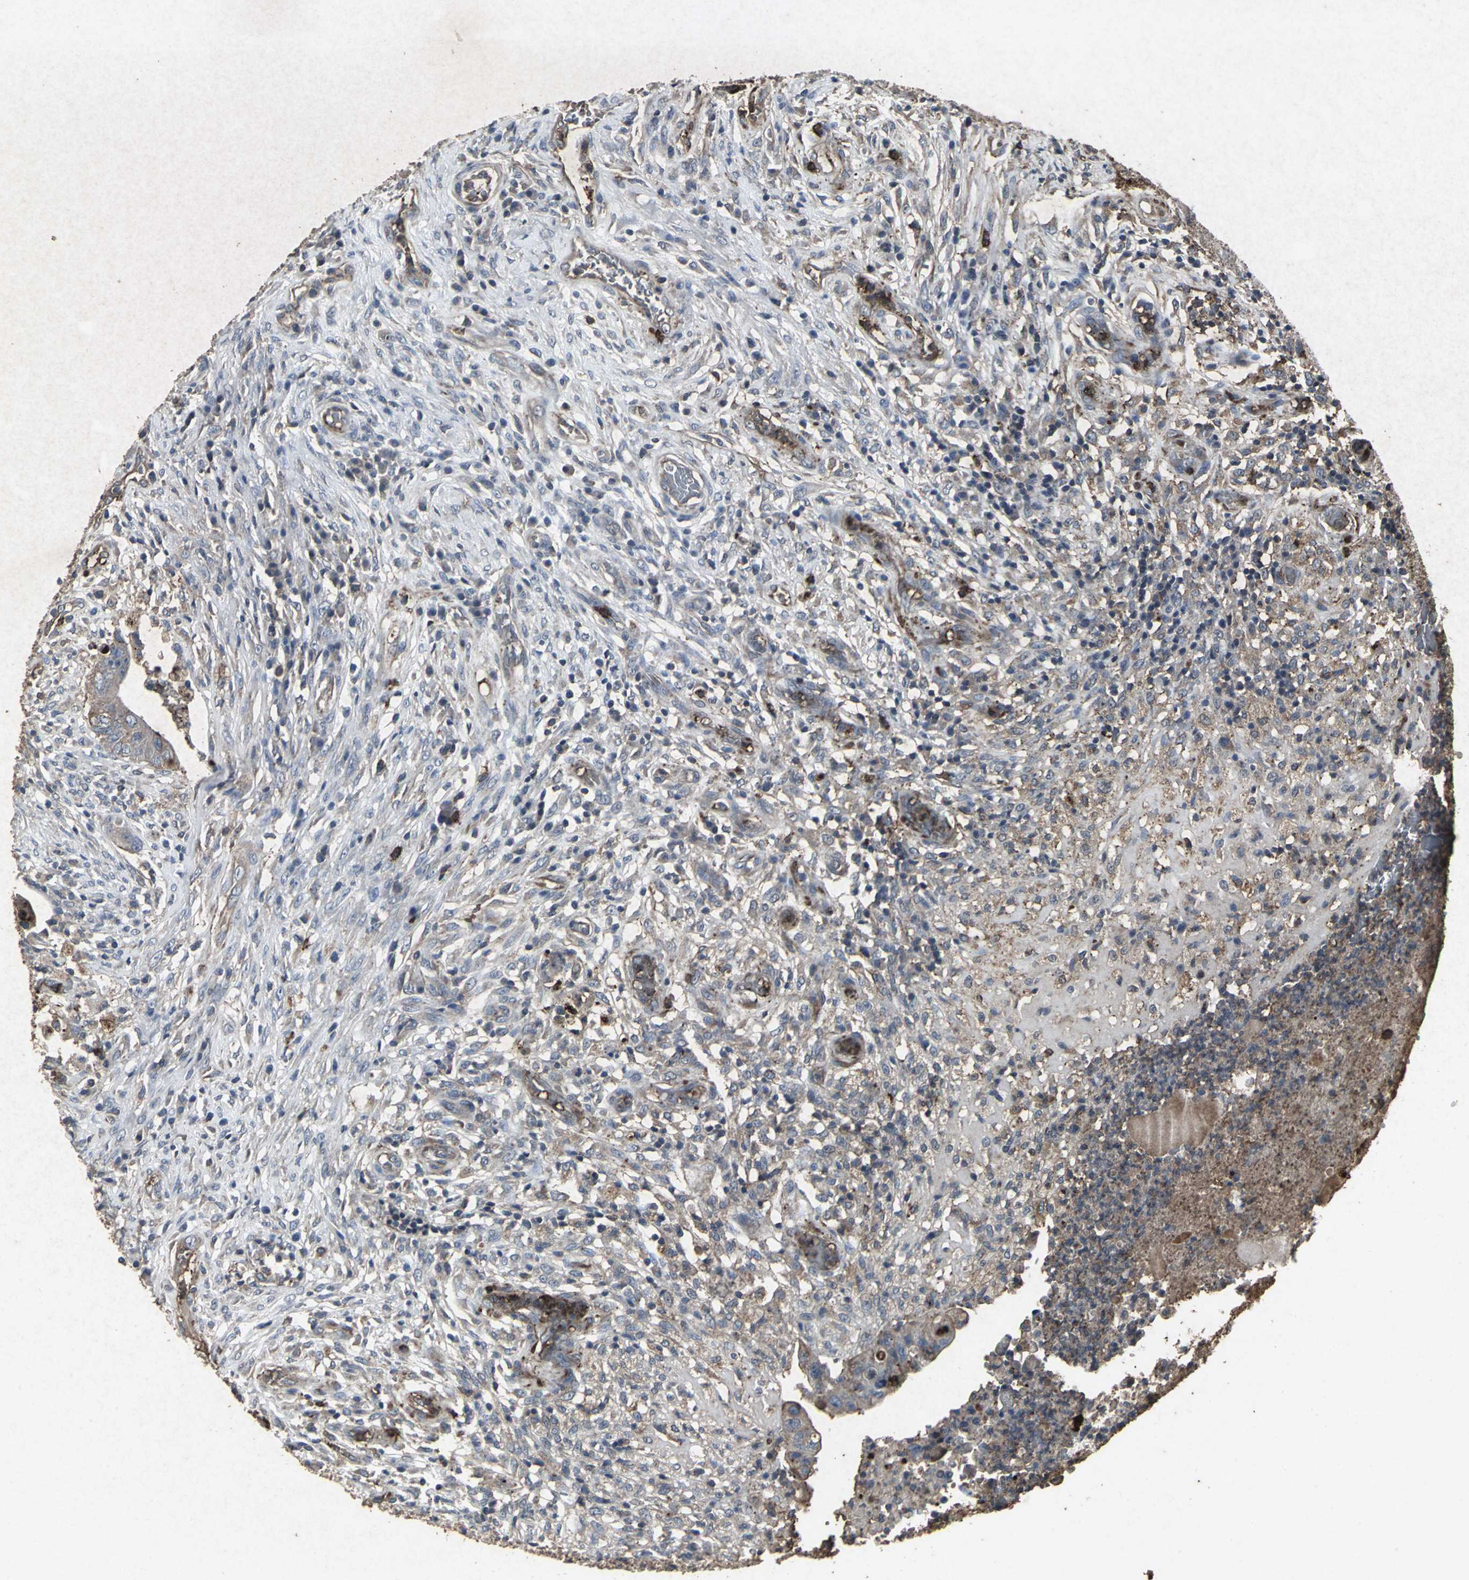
{"staining": {"intensity": "strong", "quantity": "25%-75%", "location": "cytoplasmic/membranous"}, "tissue": "colorectal cancer", "cell_type": "Tumor cells", "image_type": "cancer", "snomed": [{"axis": "morphology", "description": "Adenocarcinoma, NOS"}, {"axis": "topography", "description": "Rectum"}], "caption": "Immunohistochemistry photomicrograph of neoplastic tissue: colorectal adenocarcinoma stained using immunohistochemistry exhibits high levels of strong protein expression localized specifically in the cytoplasmic/membranous of tumor cells, appearing as a cytoplasmic/membranous brown color.", "gene": "CCR9", "patient": {"sex": "female", "age": 71}}